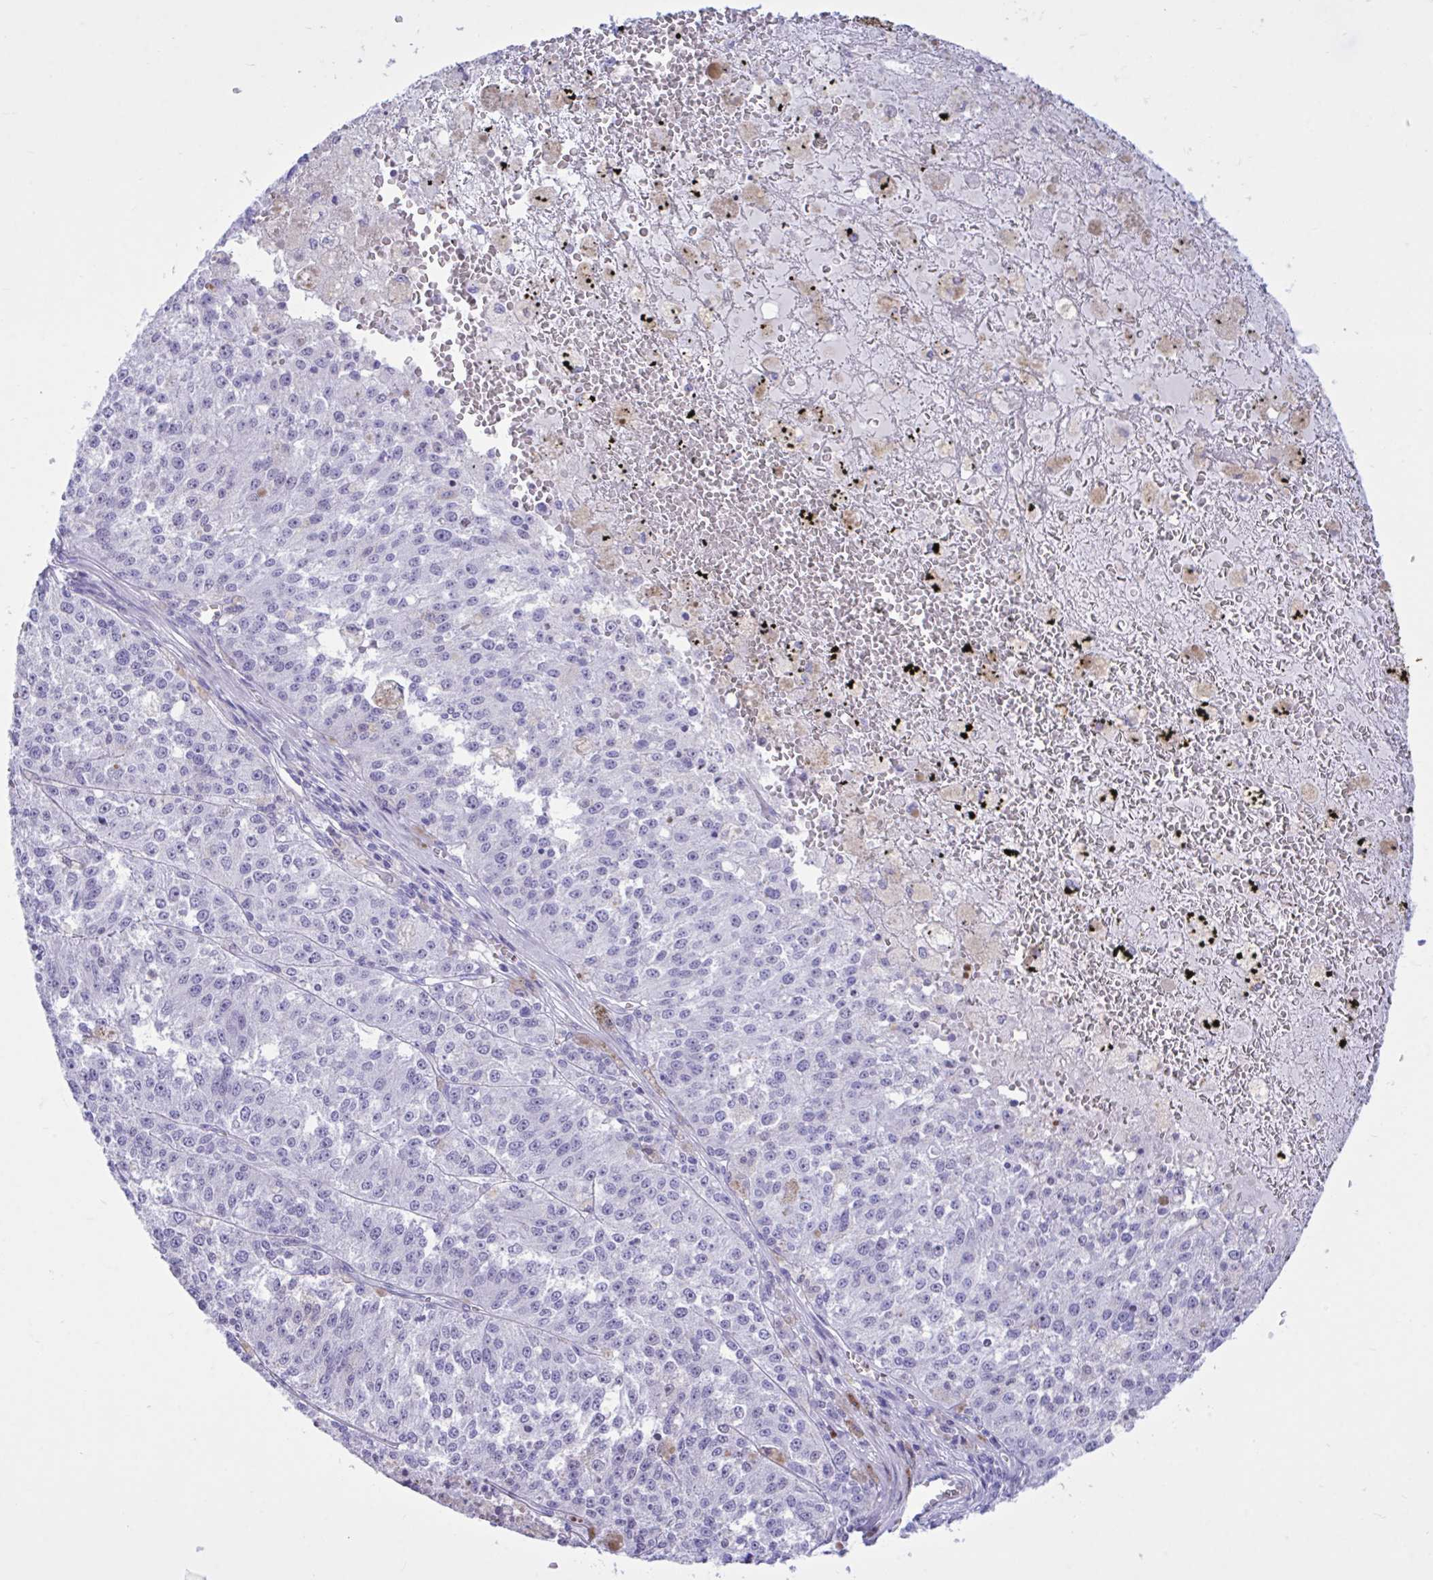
{"staining": {"intensity": "negative", "quantity": "none", "location": "none"}, "tissue": "melanoma", "cell_type": "Tumor cells", "image_type": "cancer", "snomed": [{"axis": "morphology", "description": "Malignant melanoma, Metastatic site"}, {"axis": "topography", "description": "Lymph node"}], "caption": "Tumor cells are negative for protein expression in human melanoma.", "gene": "BEX5", "patient": {"sex": "female", "age": 64}}